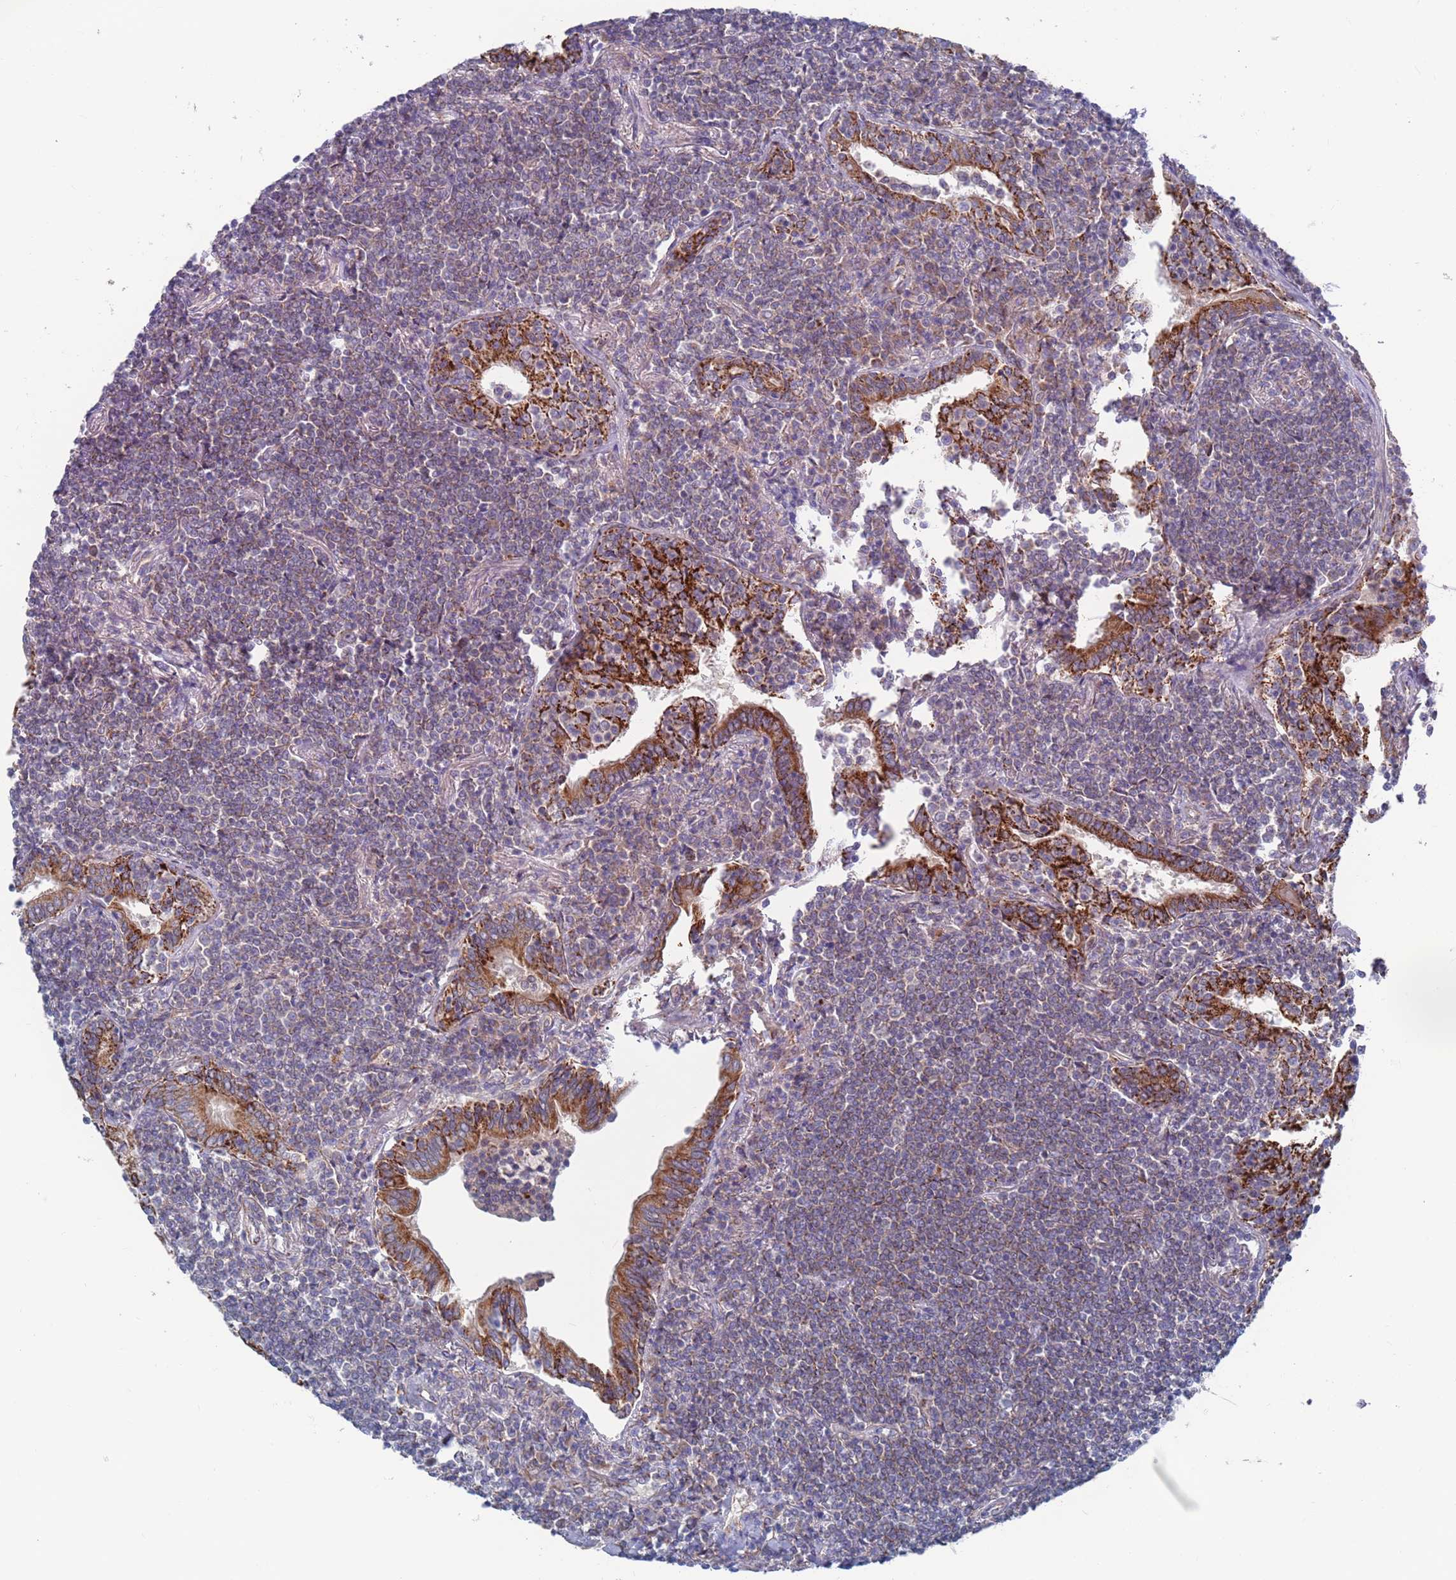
{"staining": {"intensity": "moderate", "quantity": "25%-75%", "location": "cytoplasmic/membranous"}, "tissue": "lymphoma", "cell_type": "Tumor cells", "image_type": "cancer", "snomed": [{"axis": "morphology", "description": "Malignant lymphoma, non-Hodgkin's type, Low grade"}, {"axis": "topography", "description": "Lung"}], "caption": "IHC photomicrograph of neoplastic tissue: human malignant lymphoma, non-Hodgkin's type (low-grade) stained using immunohistochemistry (IHC) displays medium levels of moderate protein expression localized specifically in the cytoplasmic/membranous of tumor cells, appearing as a cytoplasmic/membranous brown color.", "gene": "CHCHD6", "patient": {"sex": "female", "age": 71}}